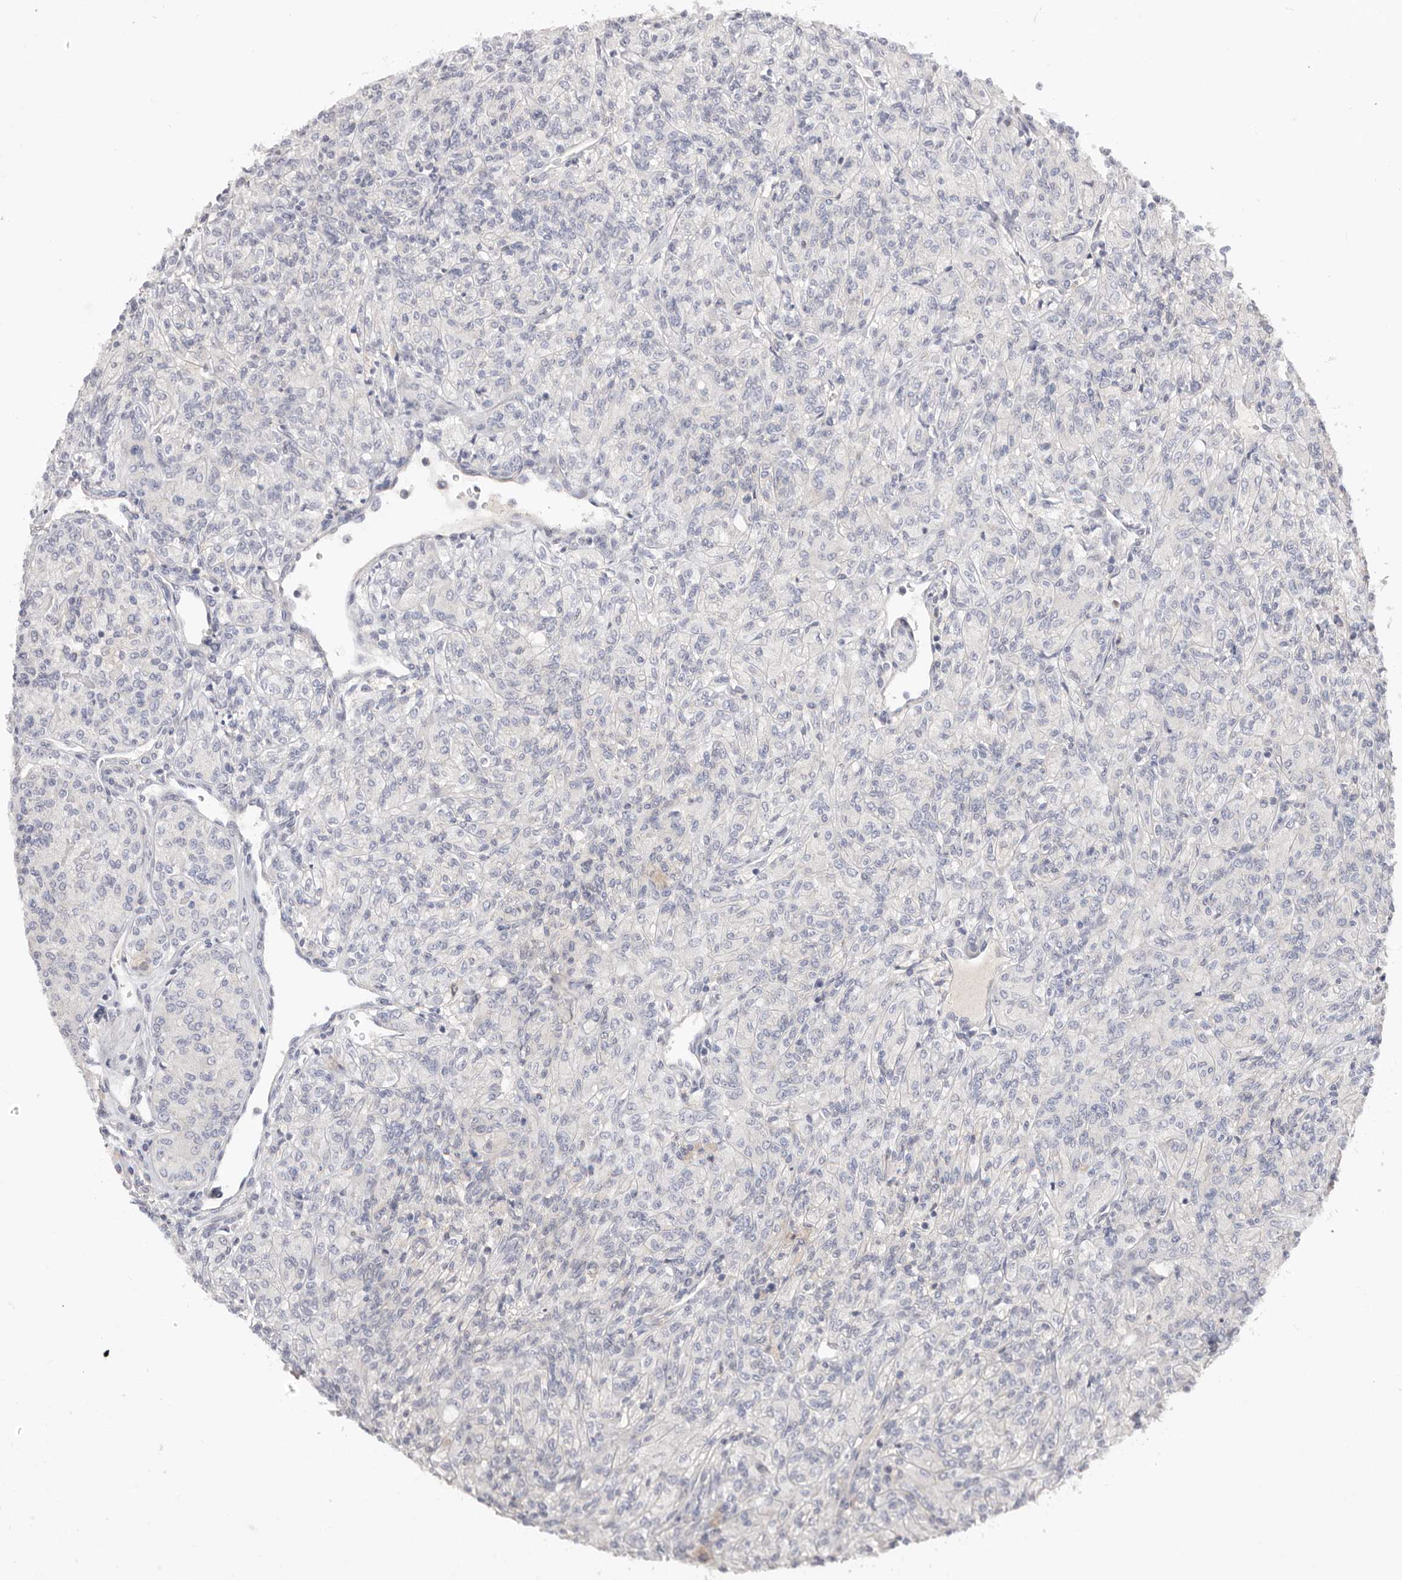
{"staining": {"intensity": "negative", "quantity": "none", "location": "none"}, "tissue": "renal cancer", "cell_type": "Tumor cells", "image_type": "cancer", "snomed": [{"axis": "morphology", "description": "Adenocarcinoma, NOS"}, {"axis": "topography", "description": "Kidney"}], "caption": "There is no significant expression in tumor cells of adenocarcinoma (renal).", "gene": "DOP1A", "patient": {"sex": "male", "age": 77}}